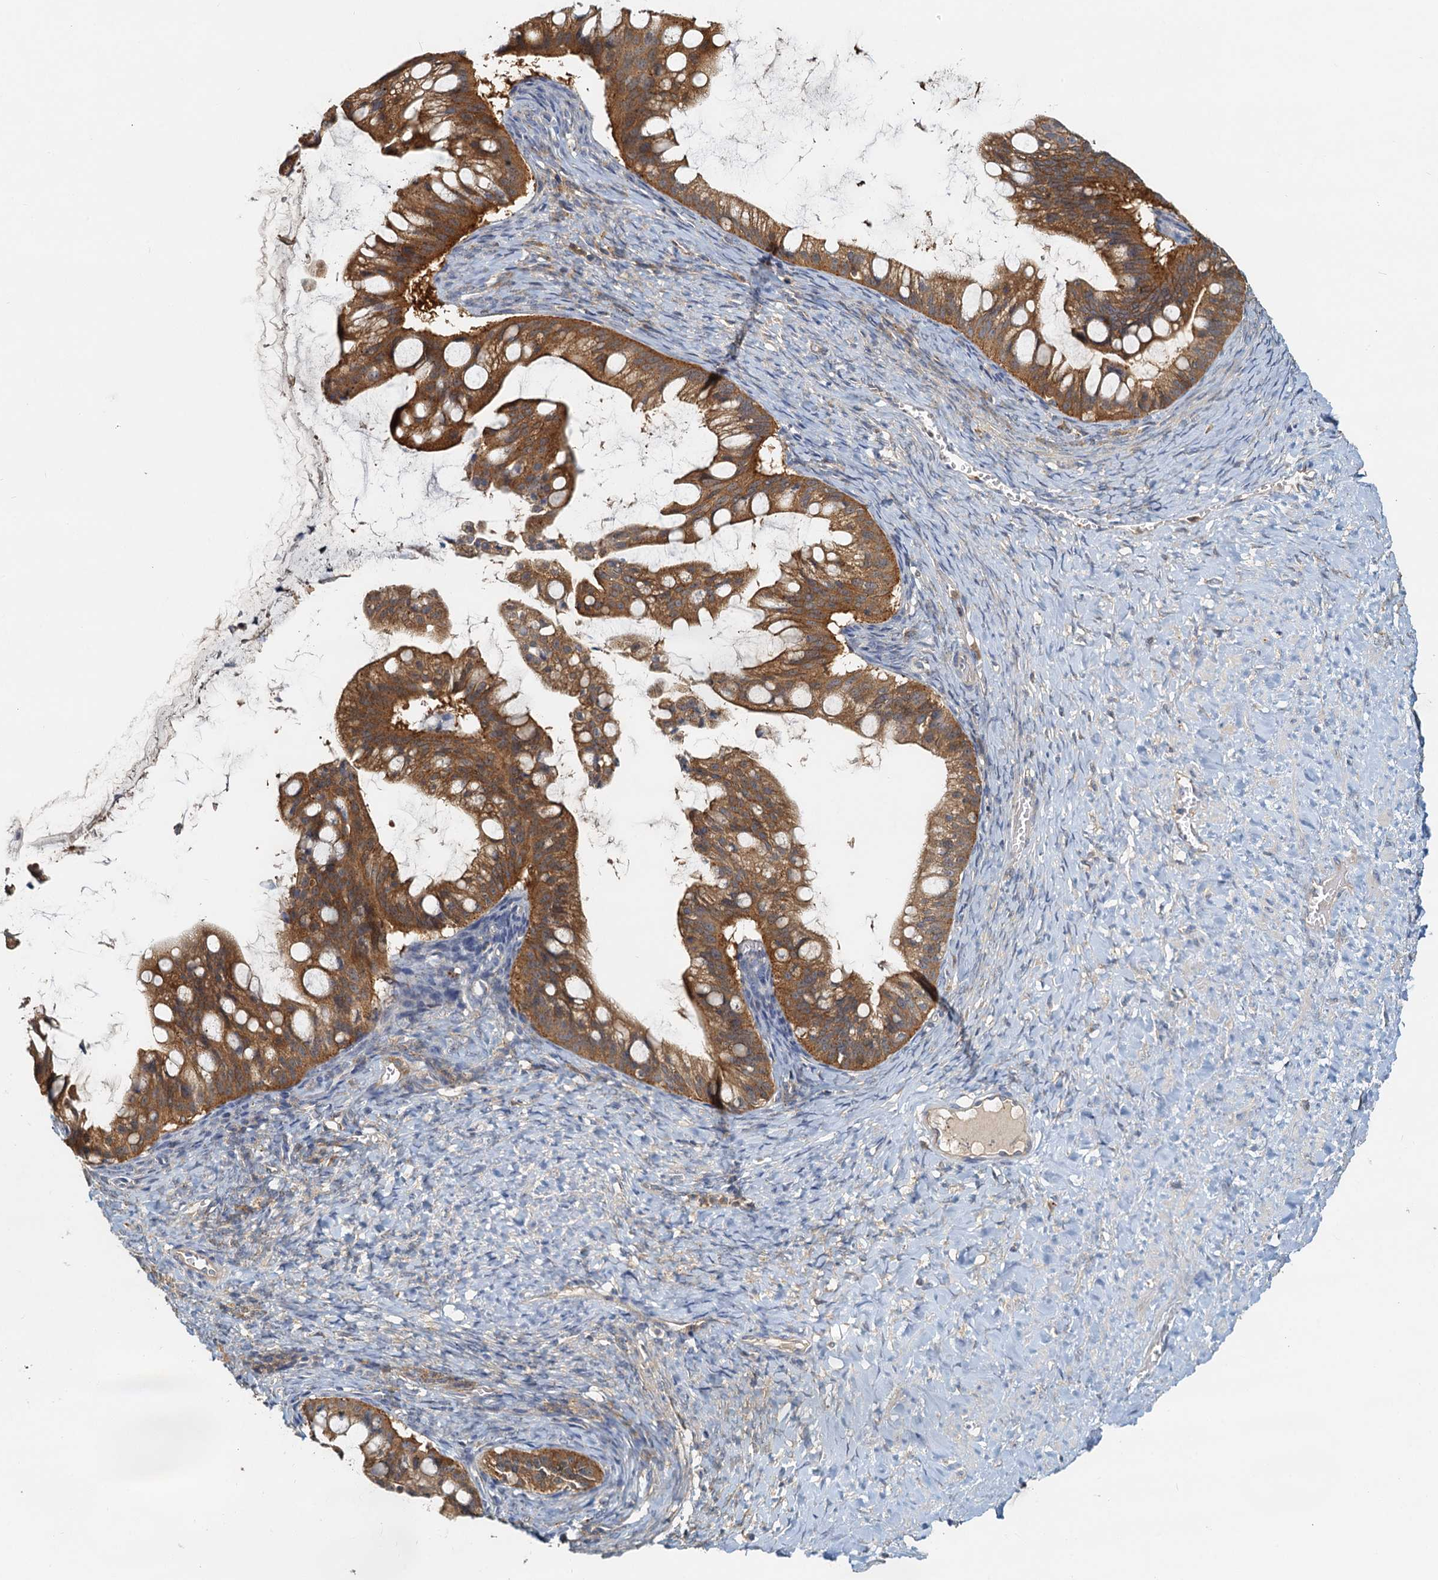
{"staining": {"intensity": "moderate", "quantity": ">75%", "location": "cytoplasmic/membranous"}, "tissue": "ovarian cancer", "cell_type": "Tumor cells", "image_type": "cancer", "snomed": [{"axis": "morphology", "description": "Cystadenocarcinoma, mucinous, NOS"}, {"axis": "topography", "description": "Ovary"}], "caption": "Immunohistochemistry (IHC) image of neoplastic tissue: human ovarian mucinous cystadenocarcinoma stained using IHC demonstrates medium levels of moderate protein expression localized specifically in the cytoplasmic/membranous of tumor cells, appearing as a cytoplasmic/membranous brown color.", "gene": "TOLLIP", "patient": {"sex": "female", "age": 73}}